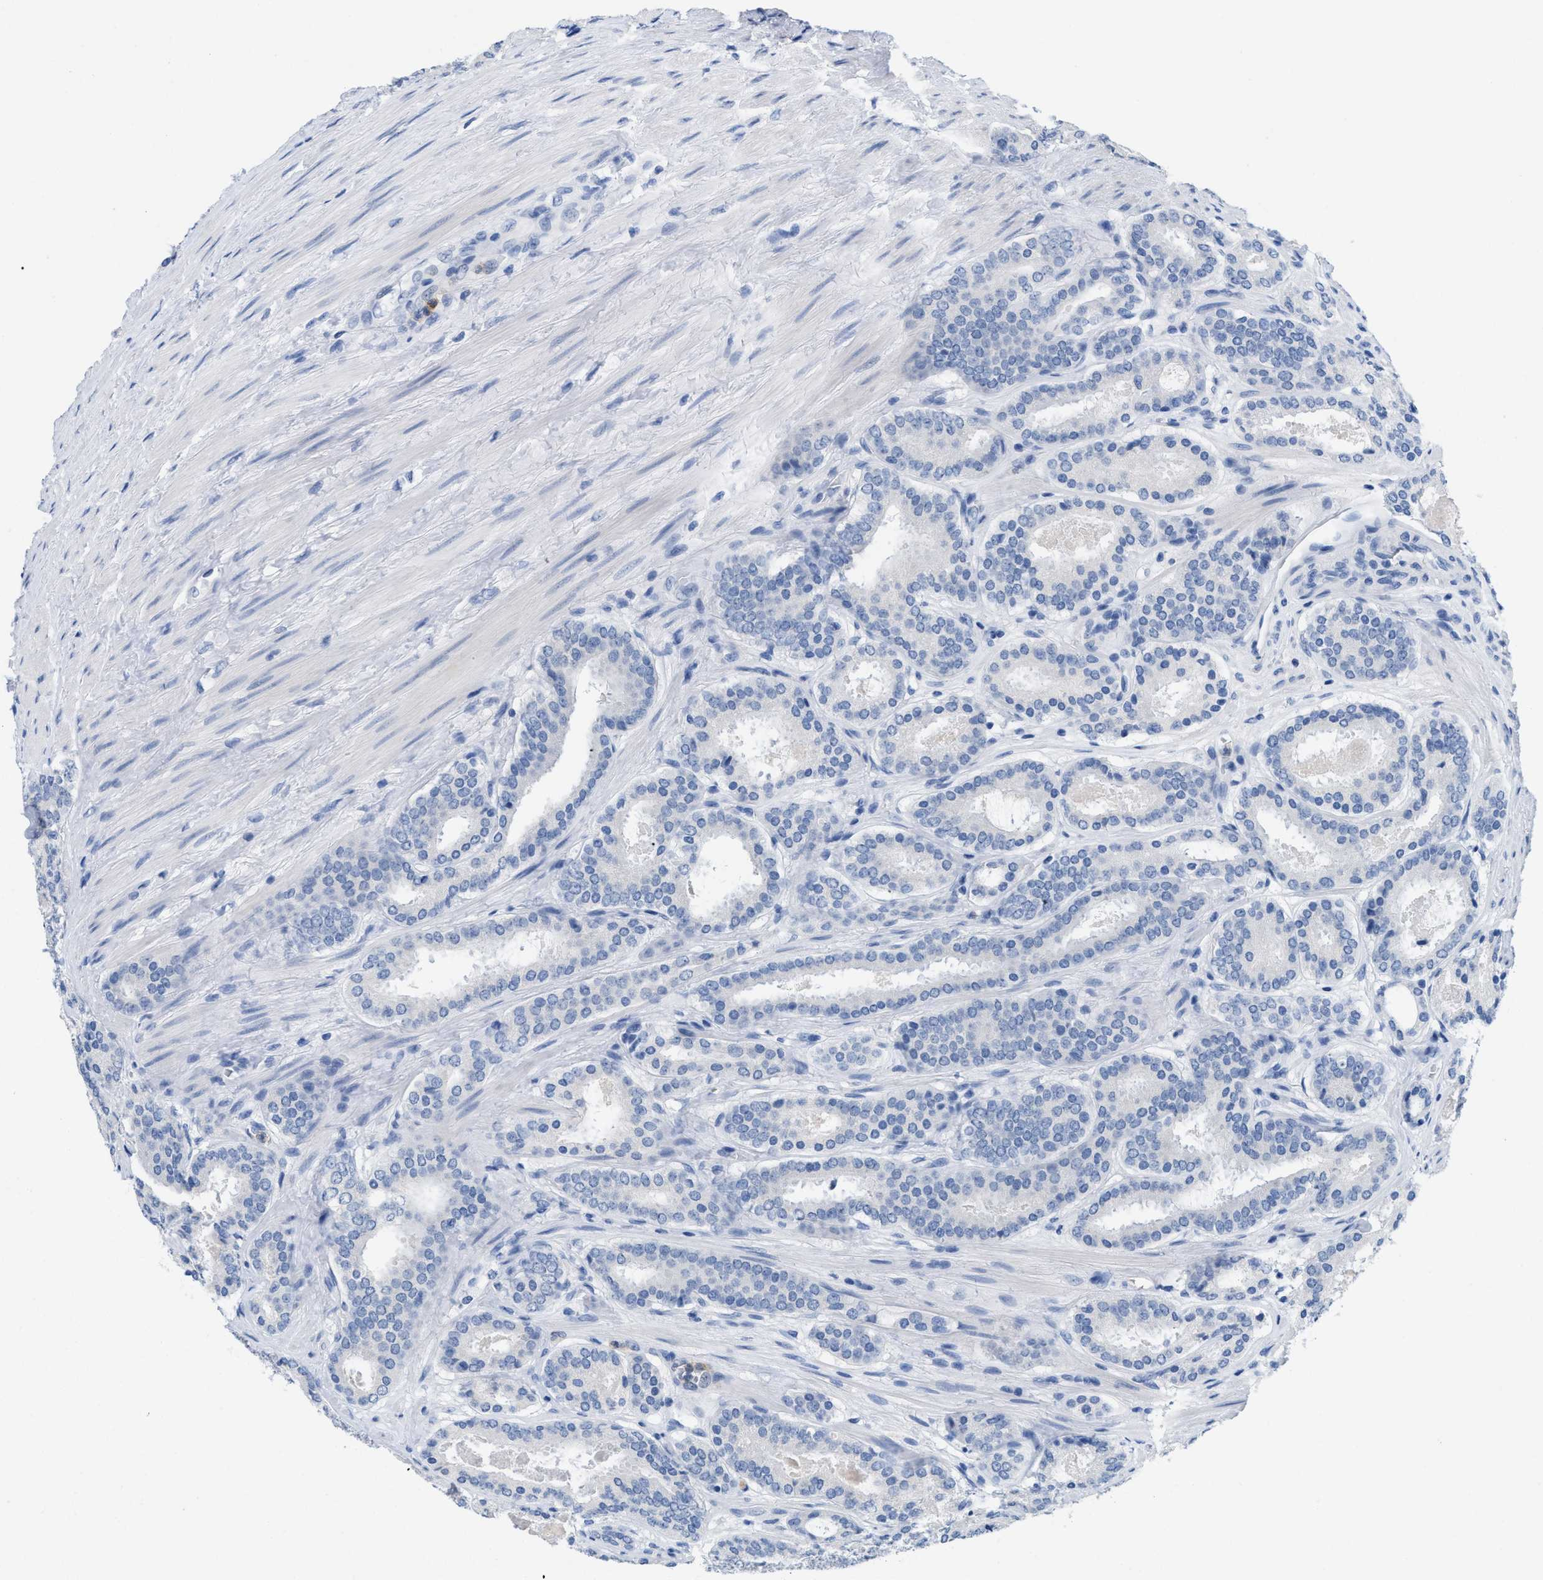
{"staining": {"intensity": "negative", "quantity": "none", "location": "none"}, "tissue": "prostate cancer", "cell_type": "Tumor cells", "image_type": "cancer", "snomed": [{"axis": "morphology", "description": "Adenocarcinoma, Low grade"}, {"axis": "topography", "description": "Prostate"}], "caption": "An immunohistochemistry image of adenocarcinoma (low-grade) (prostate) is shown. There is no staining in tumor cells of adenocarcinoma (low-grade) (prostate).", "gene": "CR1", "patient": {"sex": "male", "age": 69}}